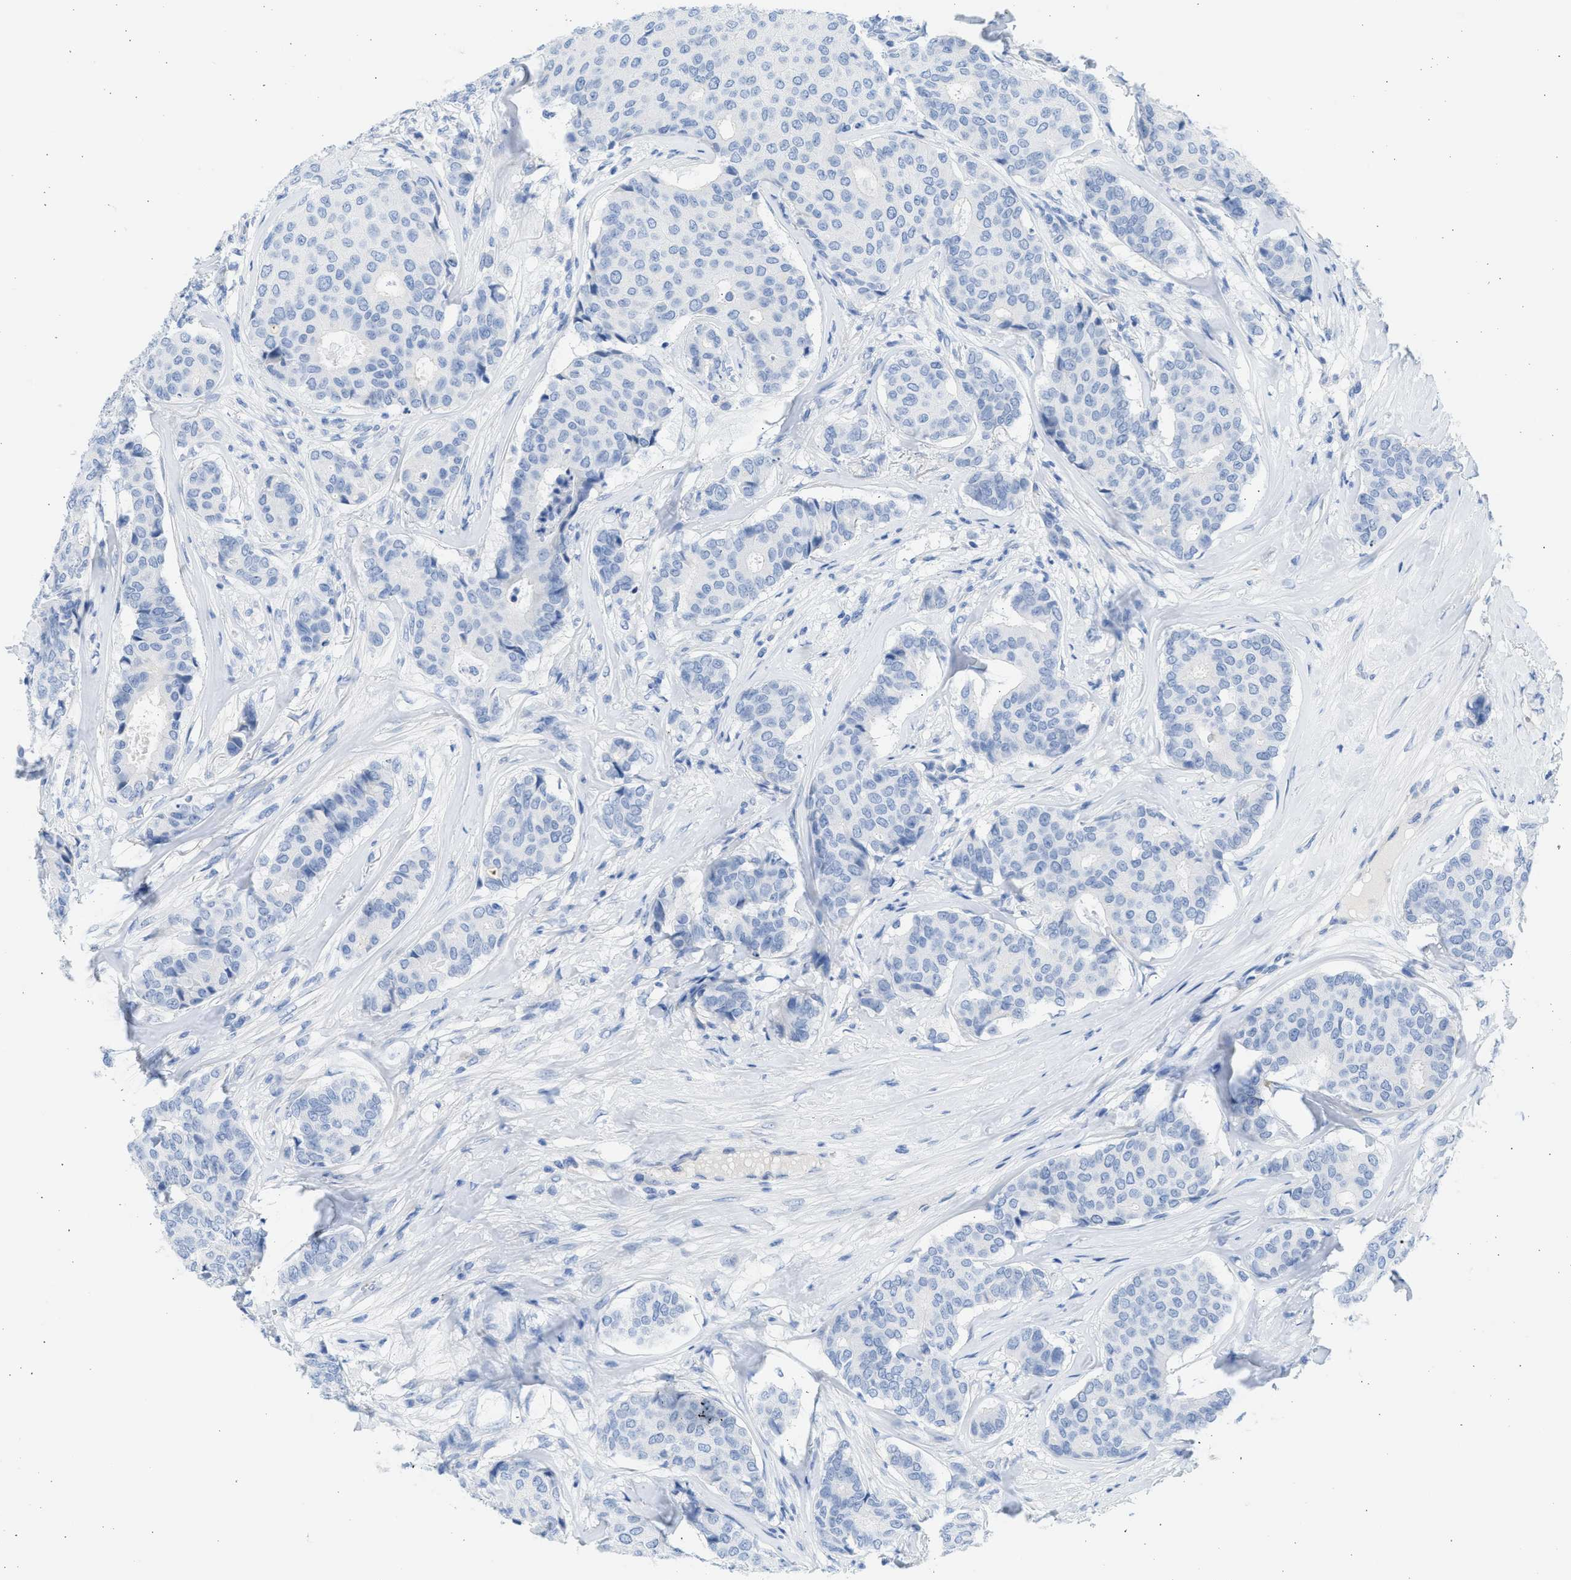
{"staining": {"intensity": "negative", "quantity": "none", "location": "none"}, "tissue": "breast cancer", "cell_type": "Tumor cells", "image_type": "cancer", "snomed": [{"axis": "morphology", "description": "Duct carcinoma"}, {"axis": "topography", "description": "Breast"}], "caption": "Immunohistochemistry image of human breast cancer (invasive ductal carcinoma) stained for a protein (brown), which shows no positivity in tumor cells. The staining was performed using DAB to visualize the protein expression in brown, while the nuclei were stained in blue with hematoxylin (Magnification: 20x).", "gene": "SPATA3", "patient": {"sex": "female", "age": 75}}